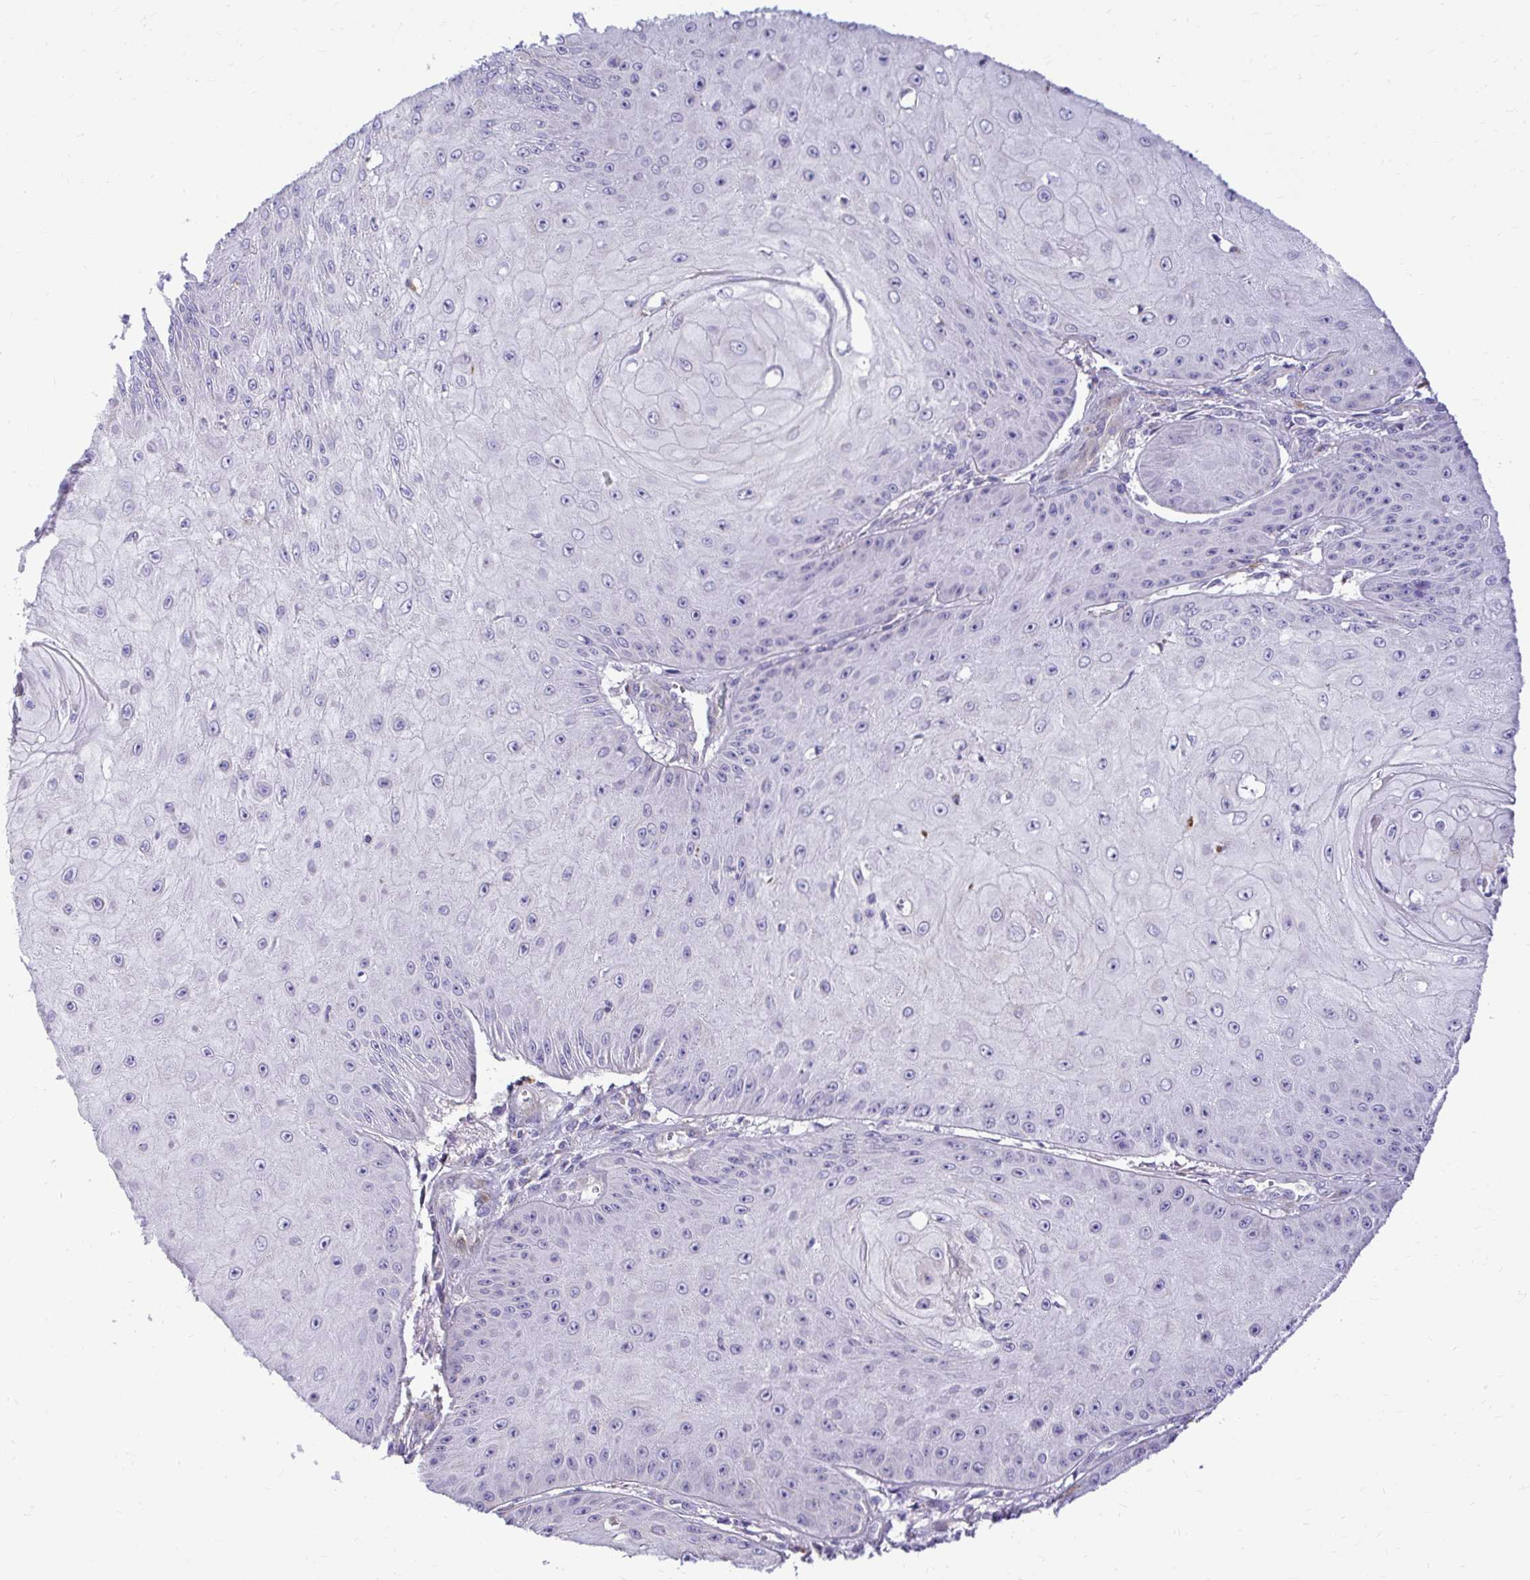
{"staining": {"intensity": "negative", "quantity": "none", "location": "none"}, "tissue": "skin cancer", "cell_type": "Tumor cells", "image_type": "cancer", "snomed": [{"axis": "morphology", "description": "Squamous cell carcinoma, NOS"}, {"axis": "topography", "description": "Skin"}], "caption": "A high-resolution histopathology image shows IHC staining of squamous cell carcinoma (skin), which shows no significant positivity in tumor cells.", "gene": "PKN3", "patient": {"sex": "male", "age": 70}}